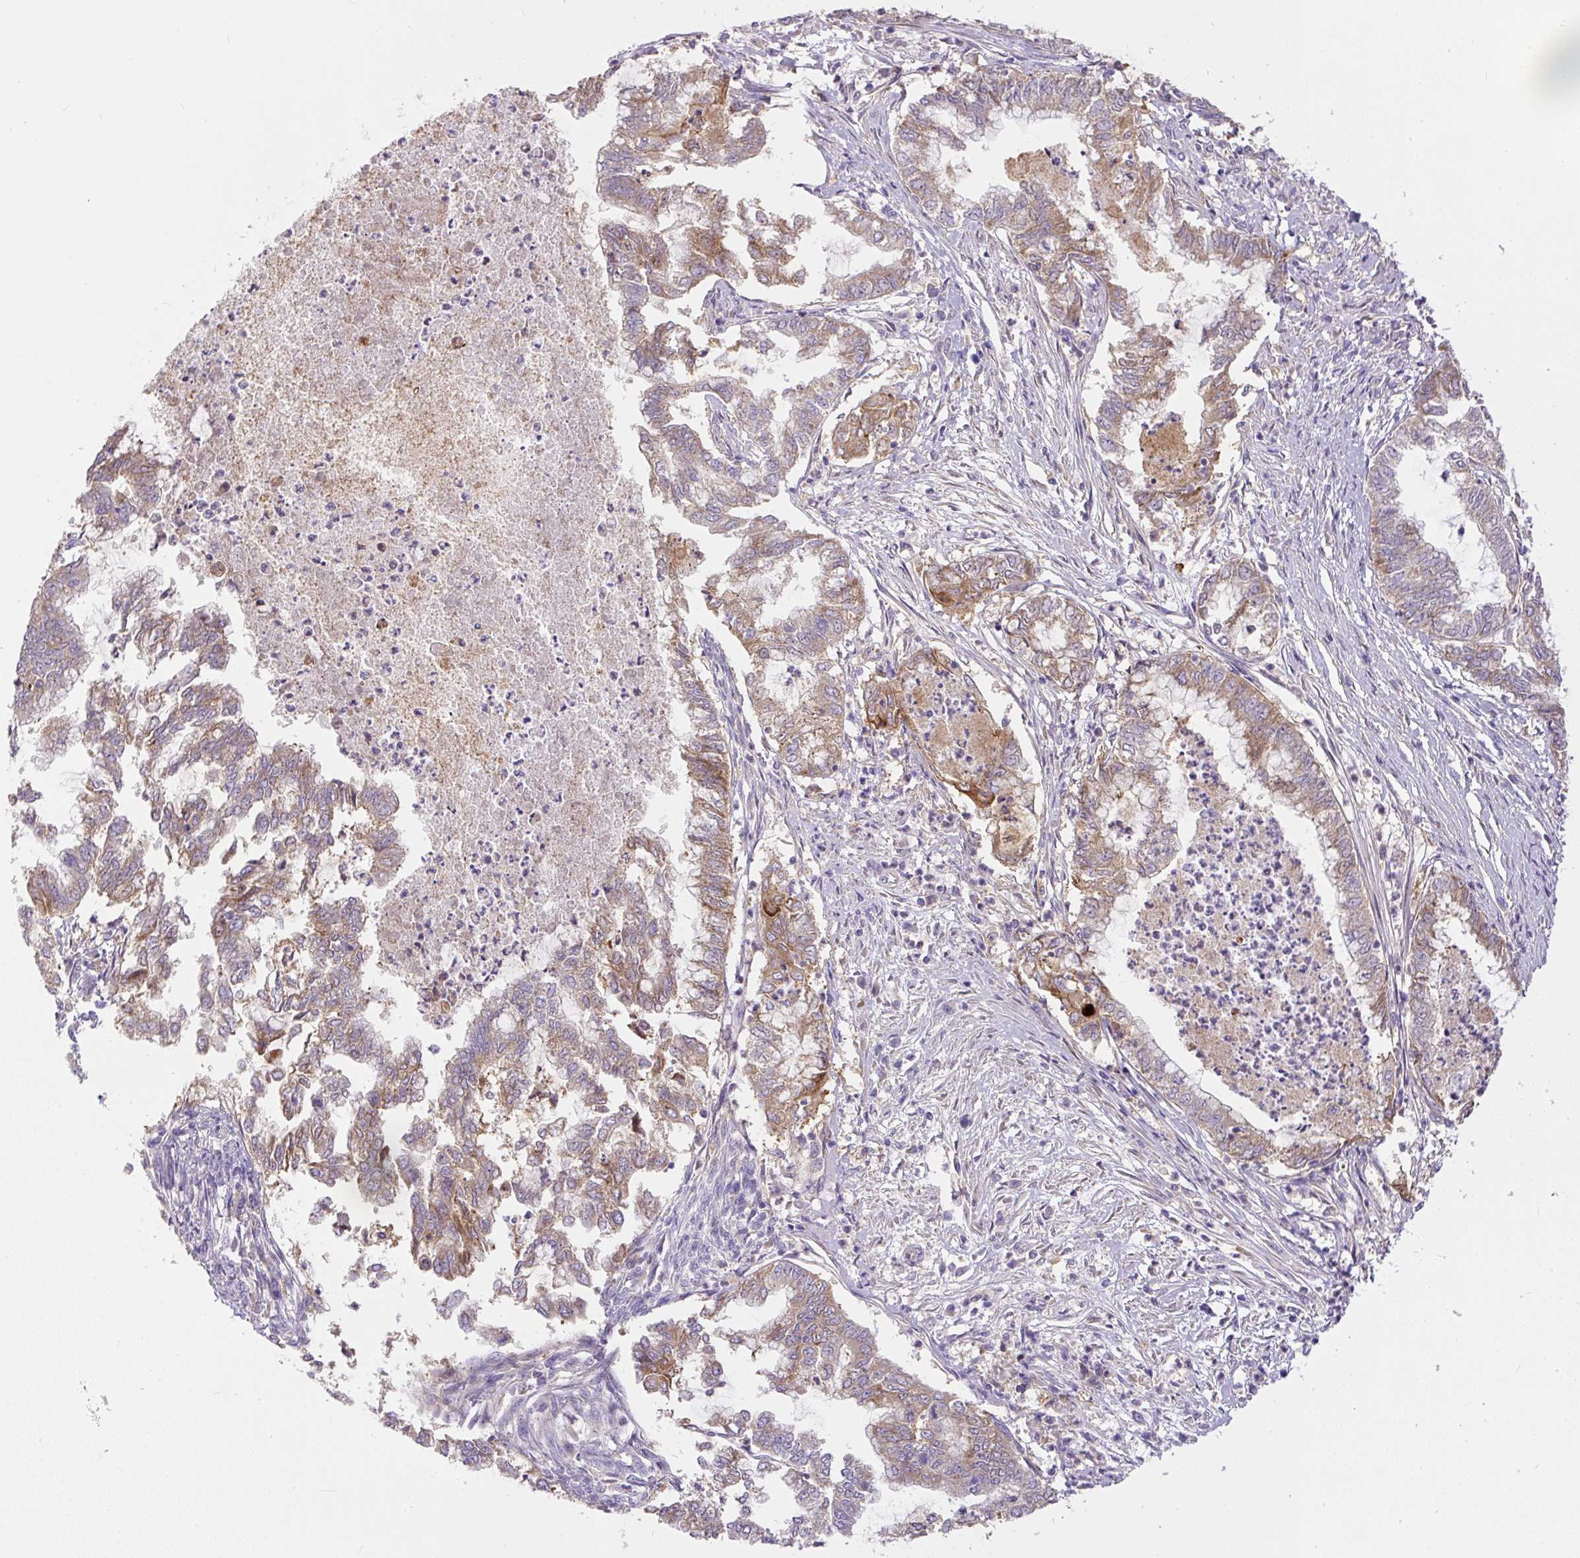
{"staining": {"intensity": "moderate", "quantity": ">75%", "location": "cytoplasmic/membranous"}, "tissue": "endometrial cancer", "cell_type": "Tumor cells", "image_type": "cancer", "snomed": [{"axis": "morphology", "description": "Adenocarcinoma, NOS"}, {"axis": "topography", "description": "Endometrium"}], "caption": "This photomicrograph displays endometrial cancer (adenocarcinoma) stained with IHC to label a protein in brown. The cytoplasmic/membranous of tumor cells show moderate positivity for the protein. Nuclei are counter-stained blue.", "gene": "DAPK1", "patient": {"sex": "female", "age": 79}}